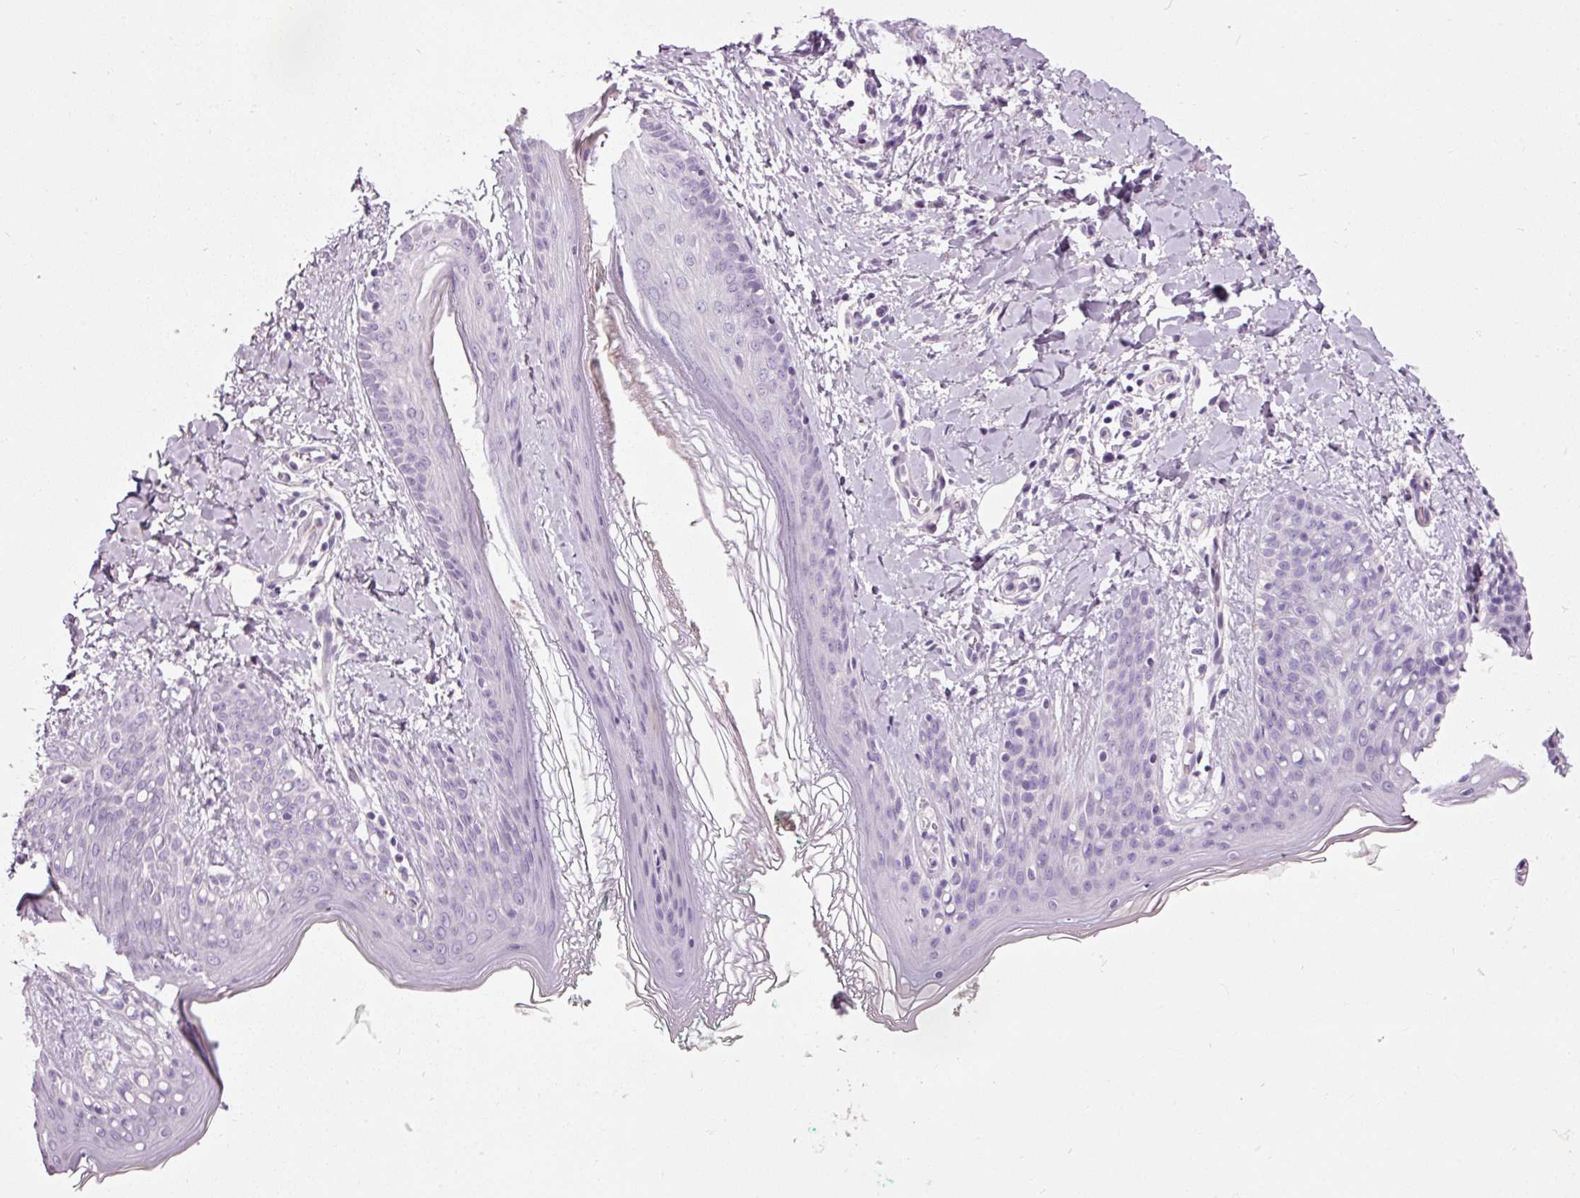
{"staining": {"intensity": "negative", "quantity": "none", "location": "none"}, "tissue": "skin", "cell_type": "Fibroblasts", "image_type": "normal", "snomed": [{"axis": "morphology", "description": "Normal tissue, NOS"}, {"axis": "topography", "description": "Skin"}], "caption": "Immunohistochemistry (IHC) image of normal skin stained for a protein (brown), which displays no staining in fibroblasts.", "gene": "MUC5AC", "patient": {"sex": "male", "age": 16}}